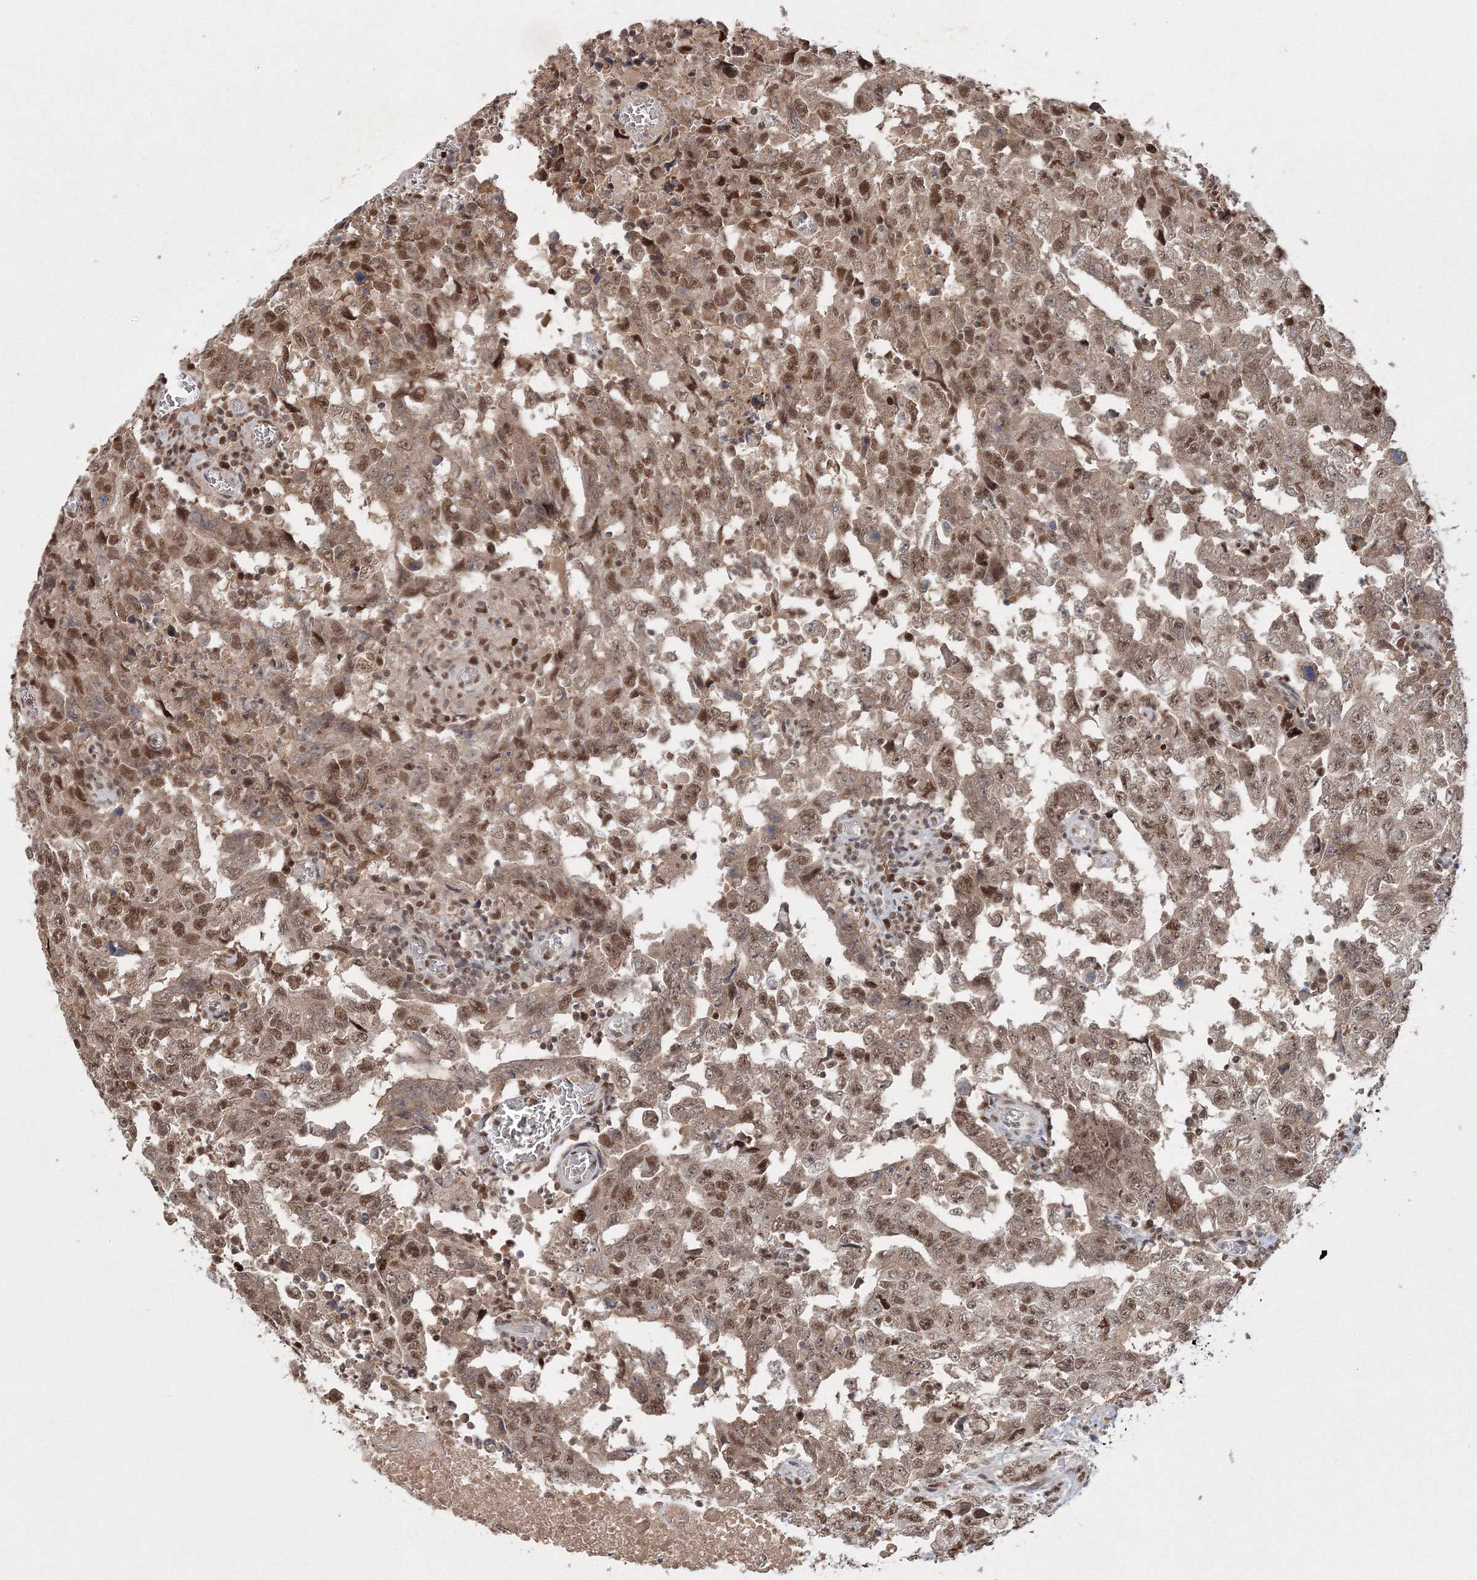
{"staining": {"intensity": "moderate", "quantity": ">75%", "location": "nuclear"}, "tissue": "testis cancer", "cell_type": "Tumor cells", "image_type": "cancer", "snomed": [{"axis": "morphology", "description": "Carcinoma, Embryonal, NOS"}, {"axis": "topography", "description": "Testis"}], "caption": "Approximately >75% of tumor cells in testis cancer (embryonal carcinoma) exhibit moderate nuclear protein expression as visualized by brown immunohistochemical staining.", "gene": "IWS1", "patient": {"sex": "male", "age": 26}}